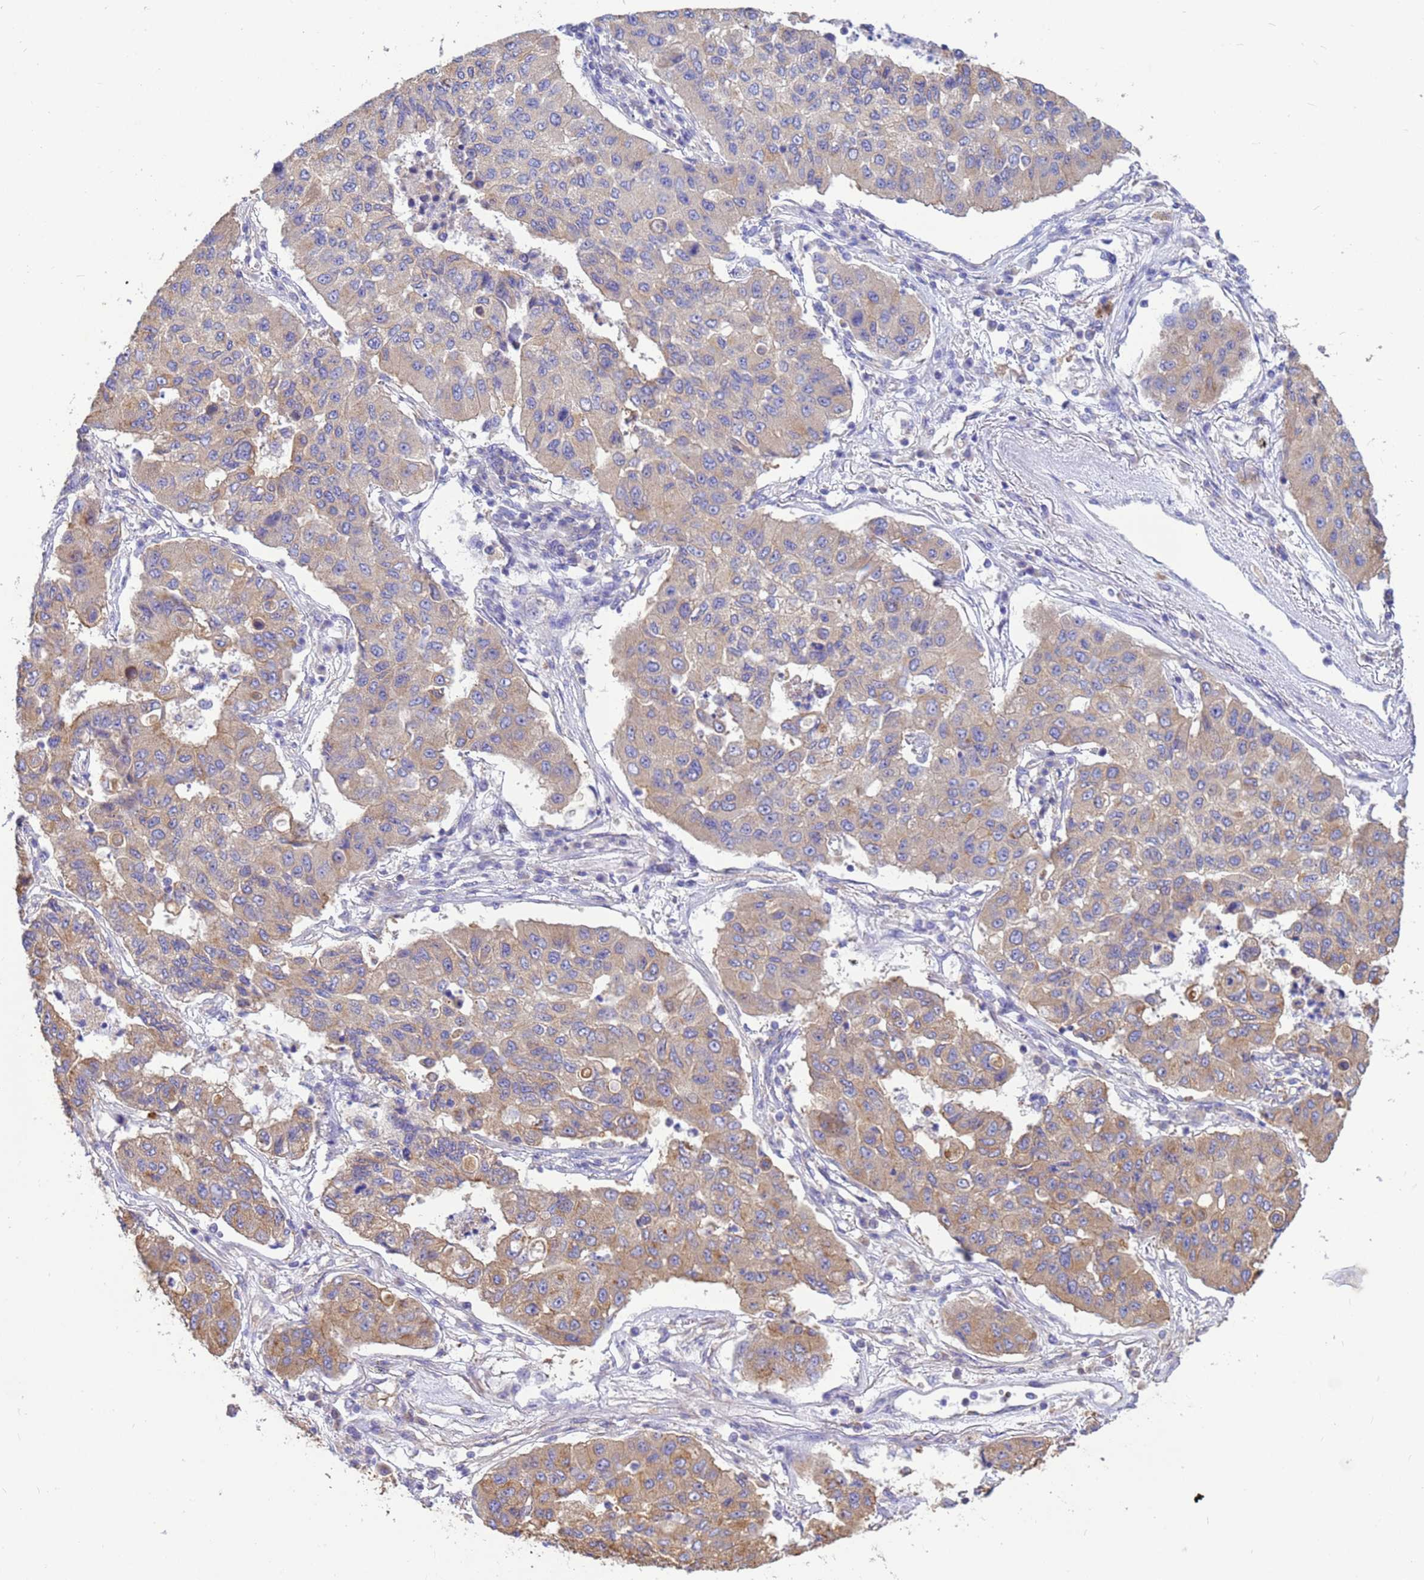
{"staining": {"intensity": "weak", "quantity": "25%-75%", "location": "cytoplasmic/membranous"}, "tissue": "lung cancer", "cell_type": "Tumor cells", "image_type": "cancer", "snomed": [{"axis": "morphology", "description": "Squamous cell carcinoma, NOS"}, {"axis": "topography", "description": "Lung"}], "caption": "Lung squamous cell carcinoma tissue displays weak cytoplasmic/membranous positivity in about 25%-75% of tumor cells (DAB (3,3'-diaminobenzidine) IHC, brown staining for protein, blue staining for nuclei).", "gene": "TUBB1", "patient": {"sex": "male", "age": 74}}